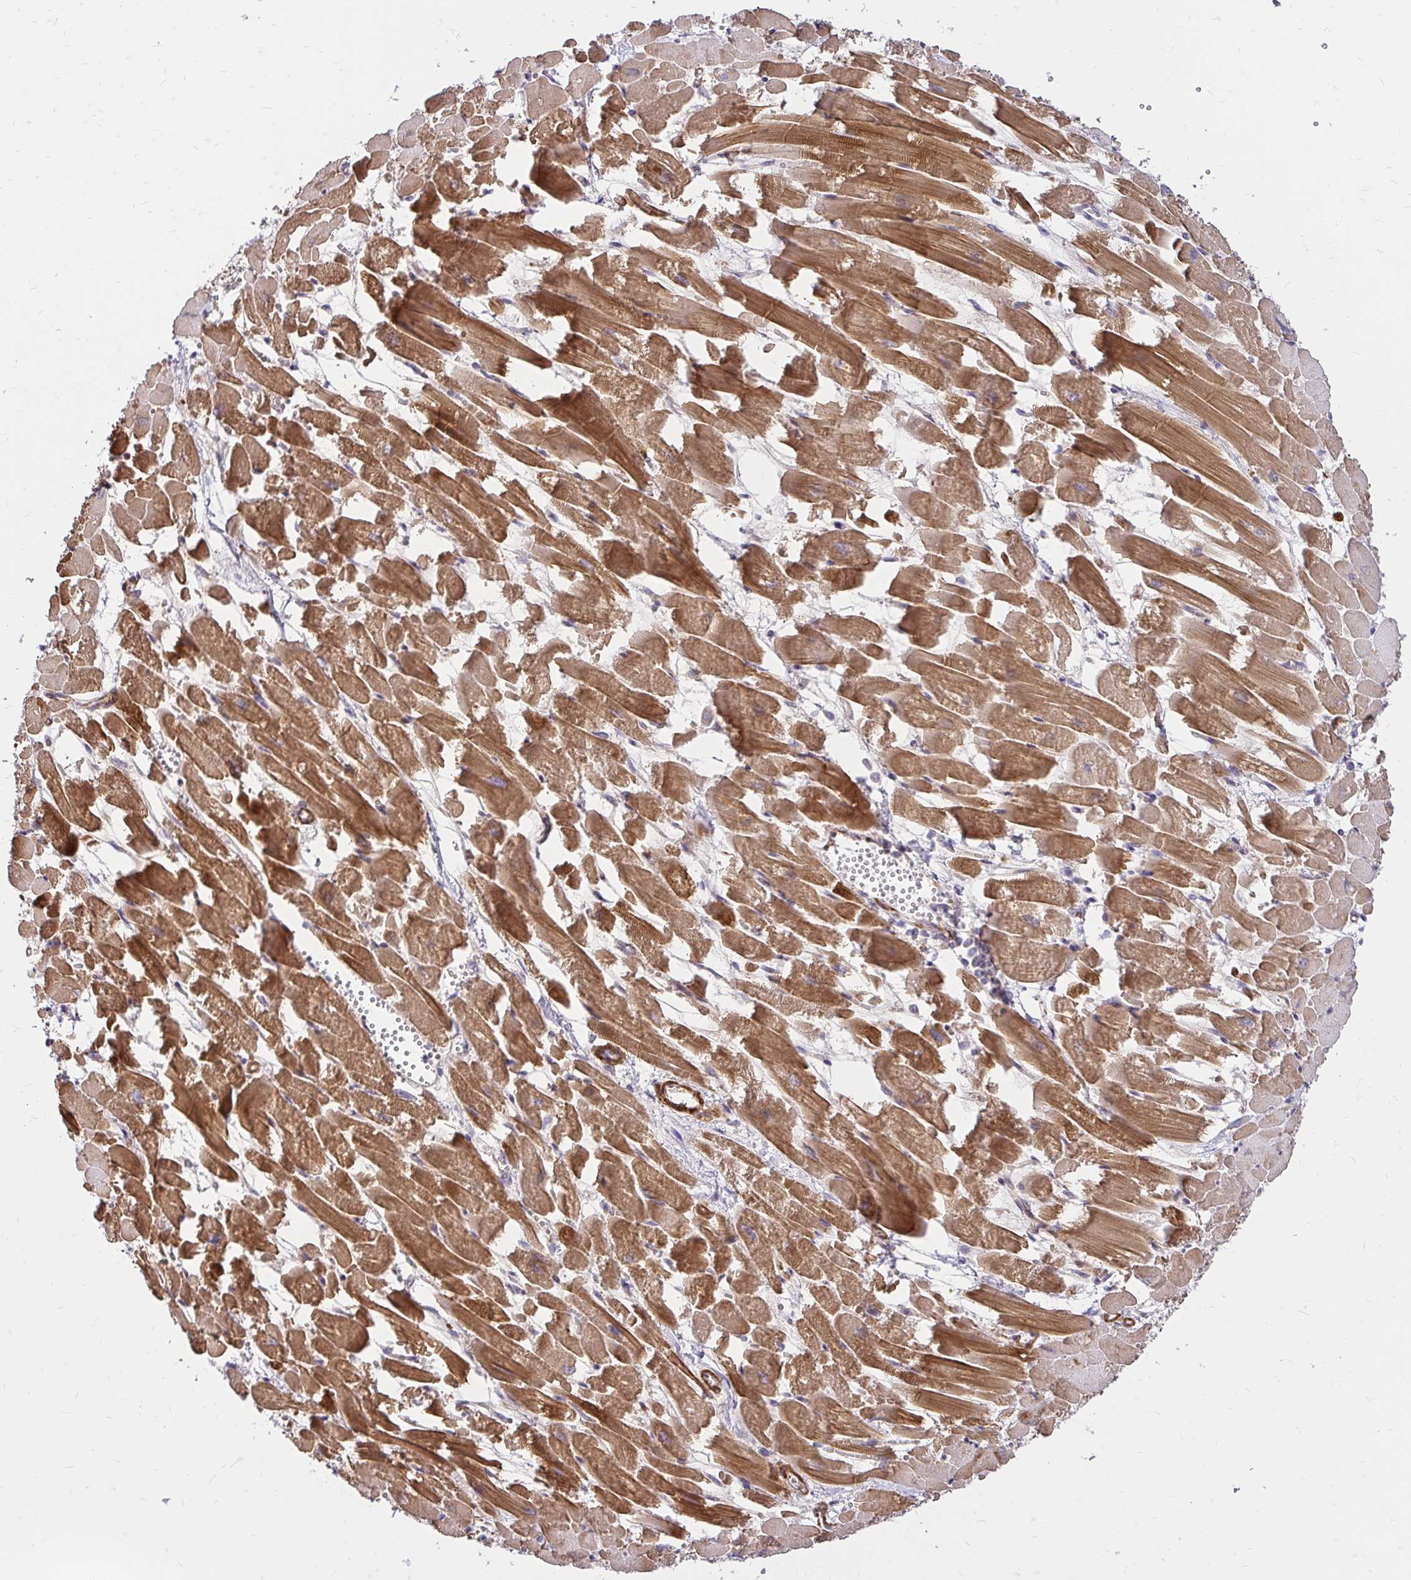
{"staining": {"intensity": "strong", "quantity": ">75%", "location": "cytoplasmic/membranous"}, "tissue": "heart muscle", "cell_type": "Cardiomyocytes", "image_type": "normal", "snomed": [{"axis": "morphology", "description": "Normal tissue, NOS"}, {"axis": "topography", "description": "Heart"}], "caption": "The photomicrograph shows staining of benign heart muscle, revealing strong cytoplasmic/membranous protein positivity (brown color) within cardiomyocytes. The protein is shown in brown color, while the nuclei are stained blue.", "gene": "YAP1", "patient": {"sex": "female", "age": 52}}